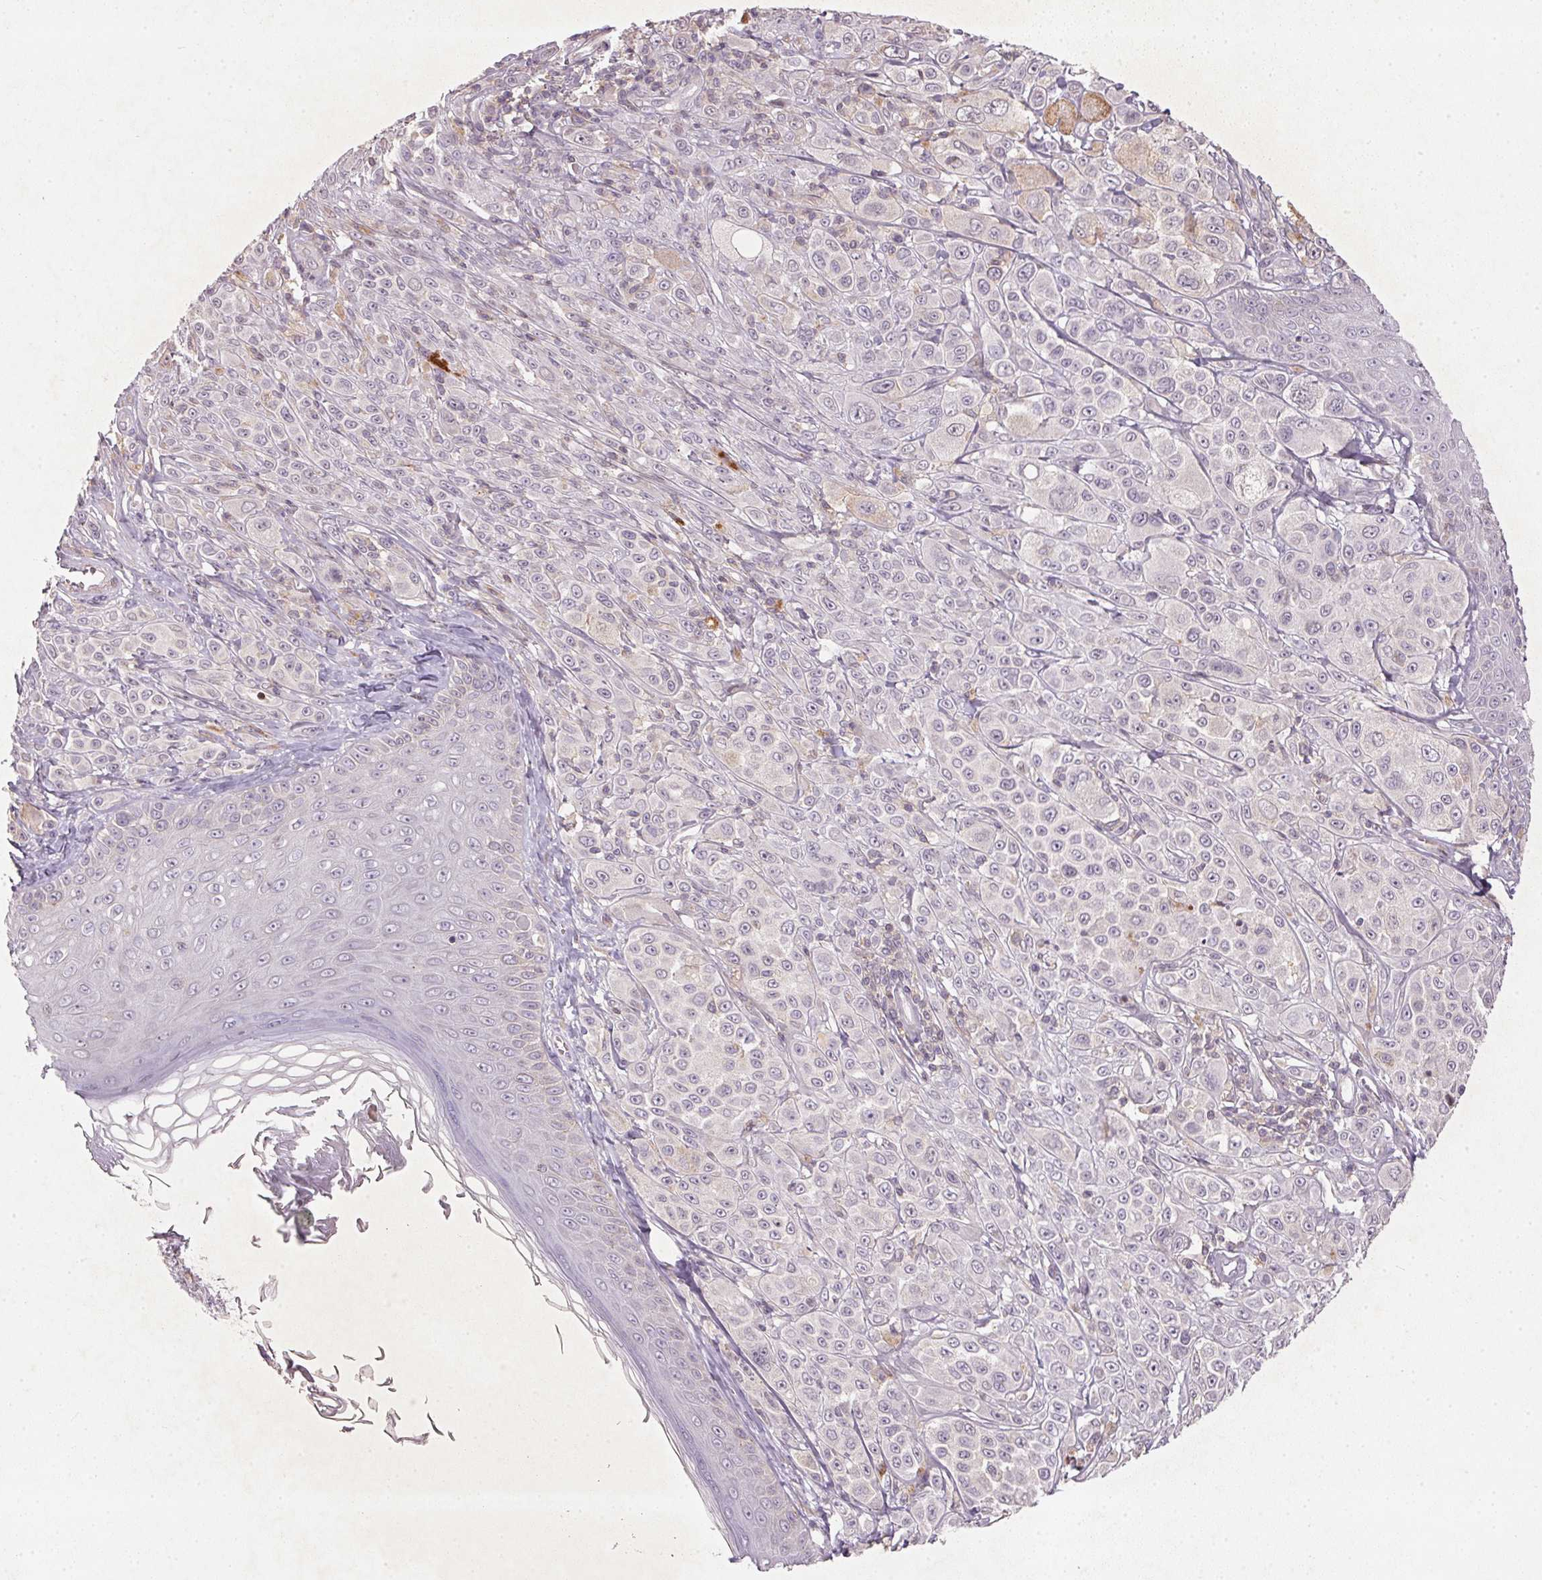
{"staining": {"intensity": "negative", "quantity": "none", "location": "none"}, "tissue": "melanoma", "cell_type": "Tumor cells", "image_type": "cancer", "snomed": [{"axis": "morphology", "description": "Malignant melanoma, NOS"}, {"axis": "topography", "description": "Skin"}], "caption": "High magnification brightfield microscopy of malignant melanoma stained with DAB (brown) and counterstained with hematoxylin (blue): tumor cells show no significant staining.", "gene": "KCNK15", "patient": {"sex": "male", "age": 67}}